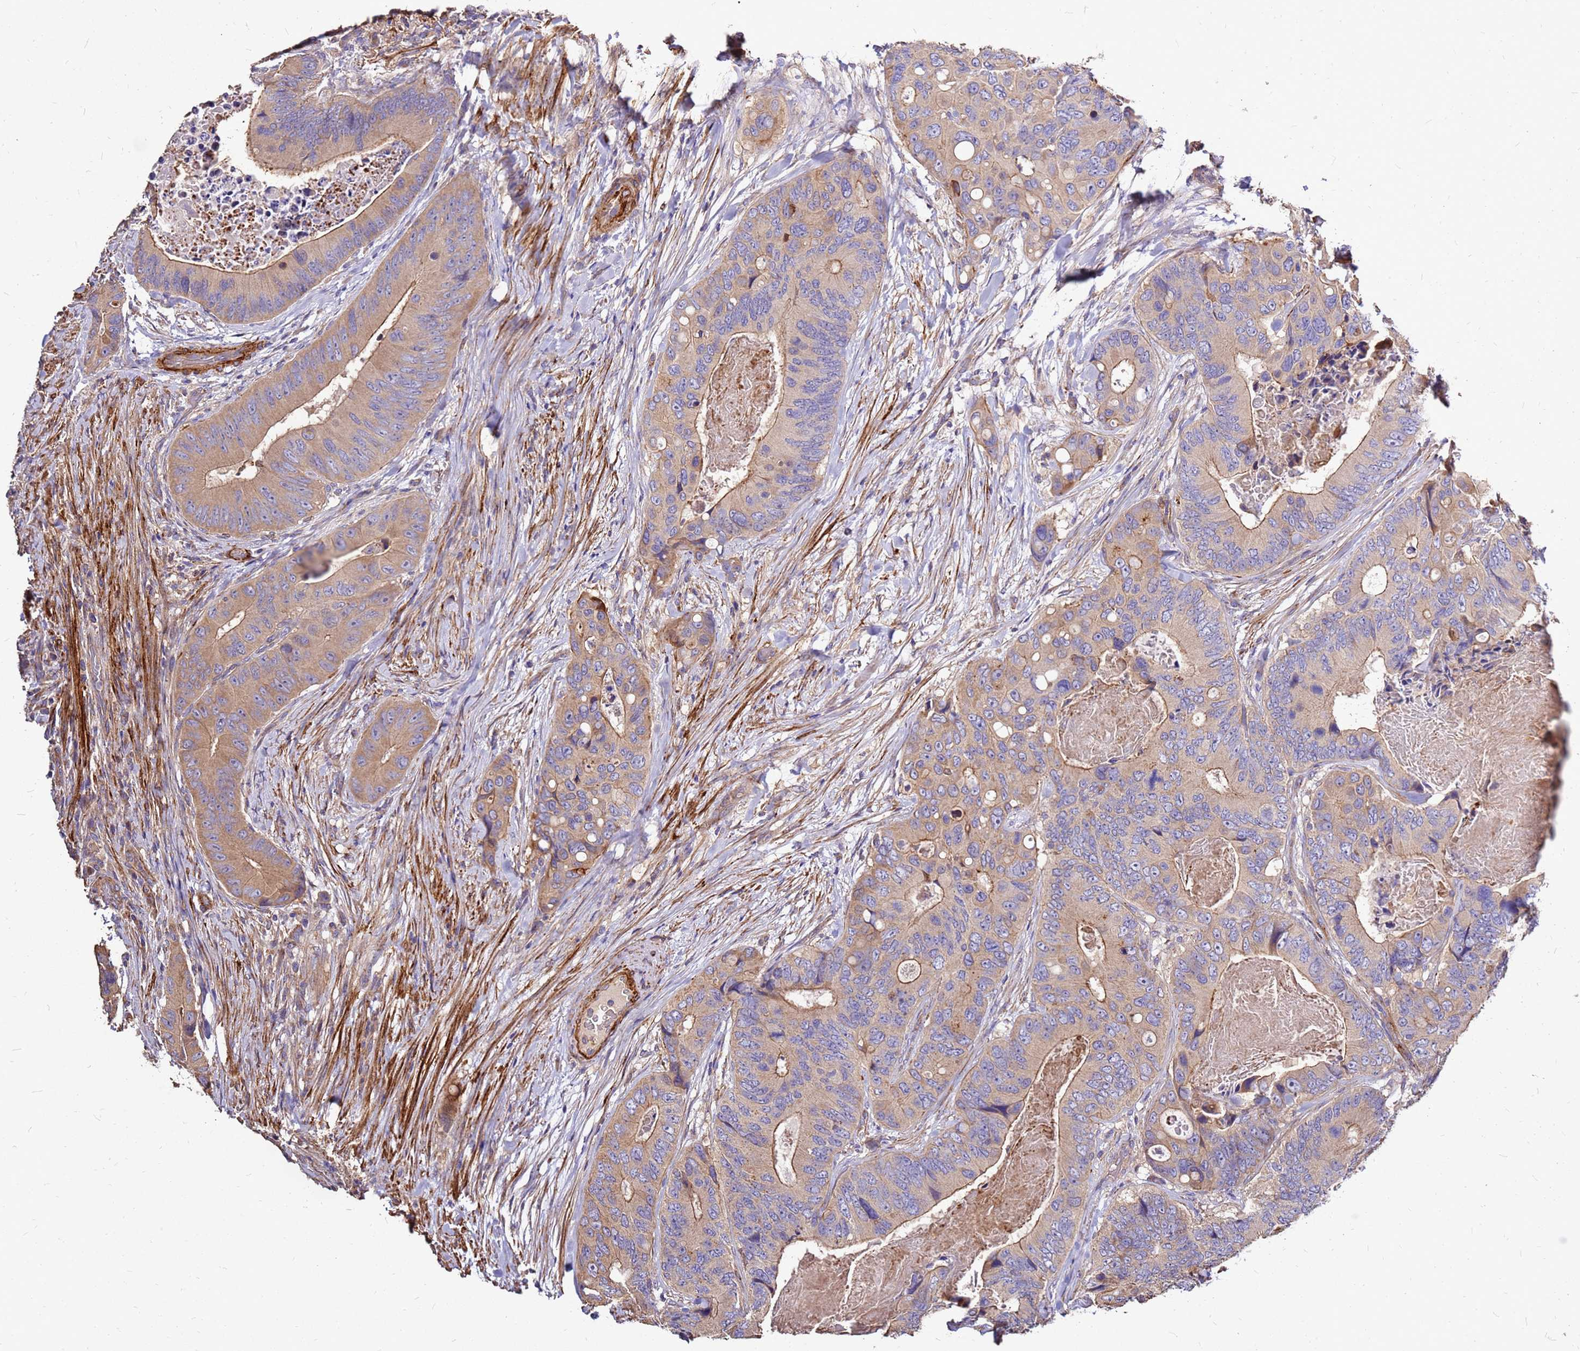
{"staining": {"intensity": "moderate", "quantity": "25%-75%", "location": "cytoplasmic/membranous"}, "tissue": "colorectal cancer", "cell_type": "Tumor cells", "image_type": "cancer", "snomed": [{"axis": "morphology", "description": "Adenocarcinoma, NOS"}, {"axis": "topography", "description": "Colon"}], "caption": "Brown immunohistochemical staining in colorectal adenocarcinoma displays moderate cytoplasmic/membranous expression in about 25%-75% of tumor cells.", "gene": "EXD3", "patient": {"sex": "male", "age": 84}}